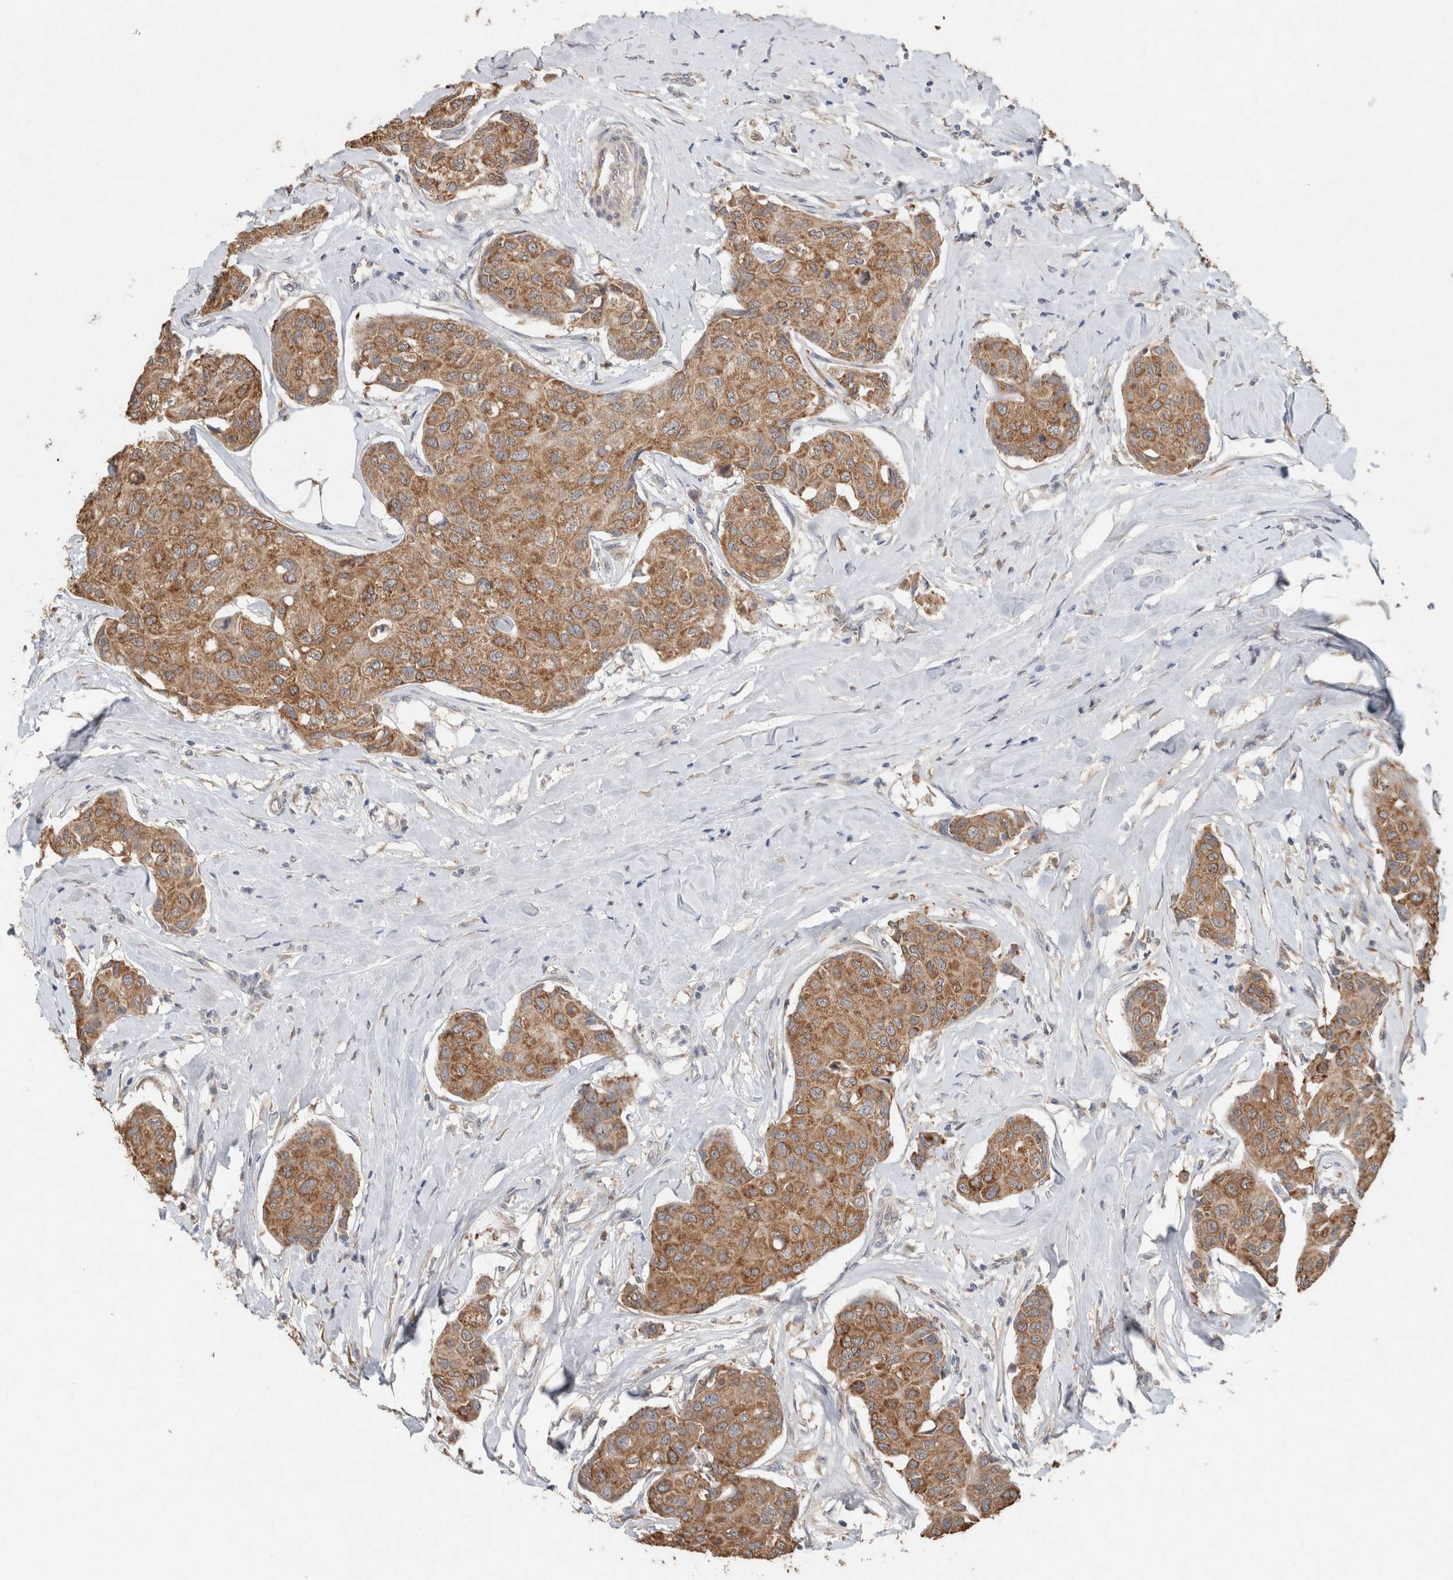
{"staining": {"intensity": "moderate", "quantity": ">75%", "location": "cytoplasmic/membranous"}, "tissue": "breast cancer", "cell_type": "Tumor cells", "image_type": "cancer", "snomed": [{"axis": "morphology", "description": "Duct carcinoma"}, {"axis": "topography", "description": "Breast"}], "caption": "Approximately >75% of tumor cells in human breast cancer reveal moderate cytoplasmic/membranous protein positivity as visualized by brown immunohistochemical staining.", "gene": "RAB14", "patient": {"sex": "female", "age": 80}}